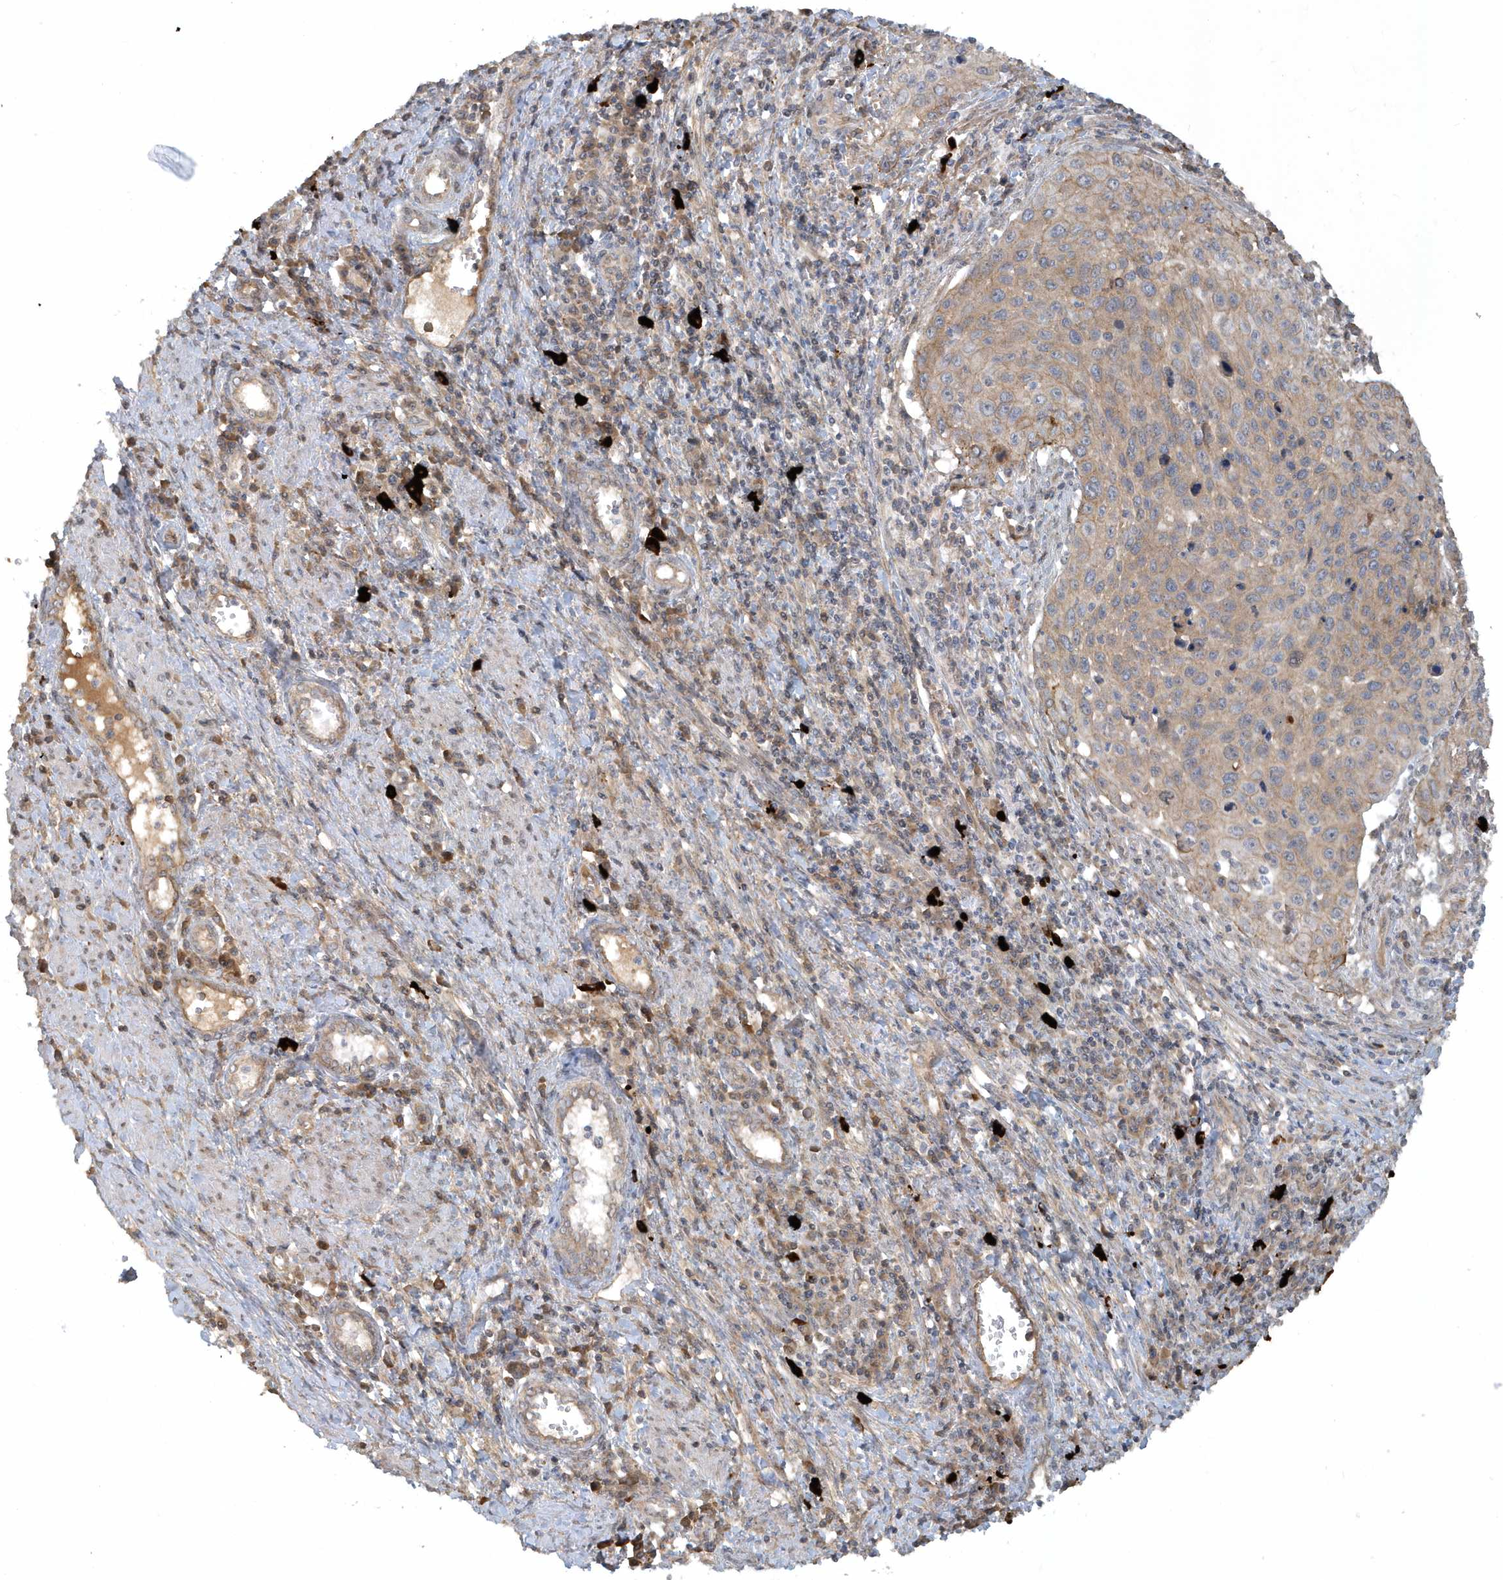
{"staining": {"intensity": "moderate", "quantity": ">75%", "location": "cytoplasmic/membranous"}, "tissue": "cervical cancer", "cell_type": "Tumor cells", "image_type": "cancer", "snomed": [{"axis": "morphology", "description": "Squamous cell carcinoma, NOS"}, {"axis": "topography", "description": "Cervix"}], "caption": "Cervical squamous cell carcinoma tissue exhibits moderate cytoplasmic/membranous positivity in about >75% of tumor cells, visualized by immunohistochemistry.", "gene": "STIM2", "patient": {"sex": "female", "age": 32}}